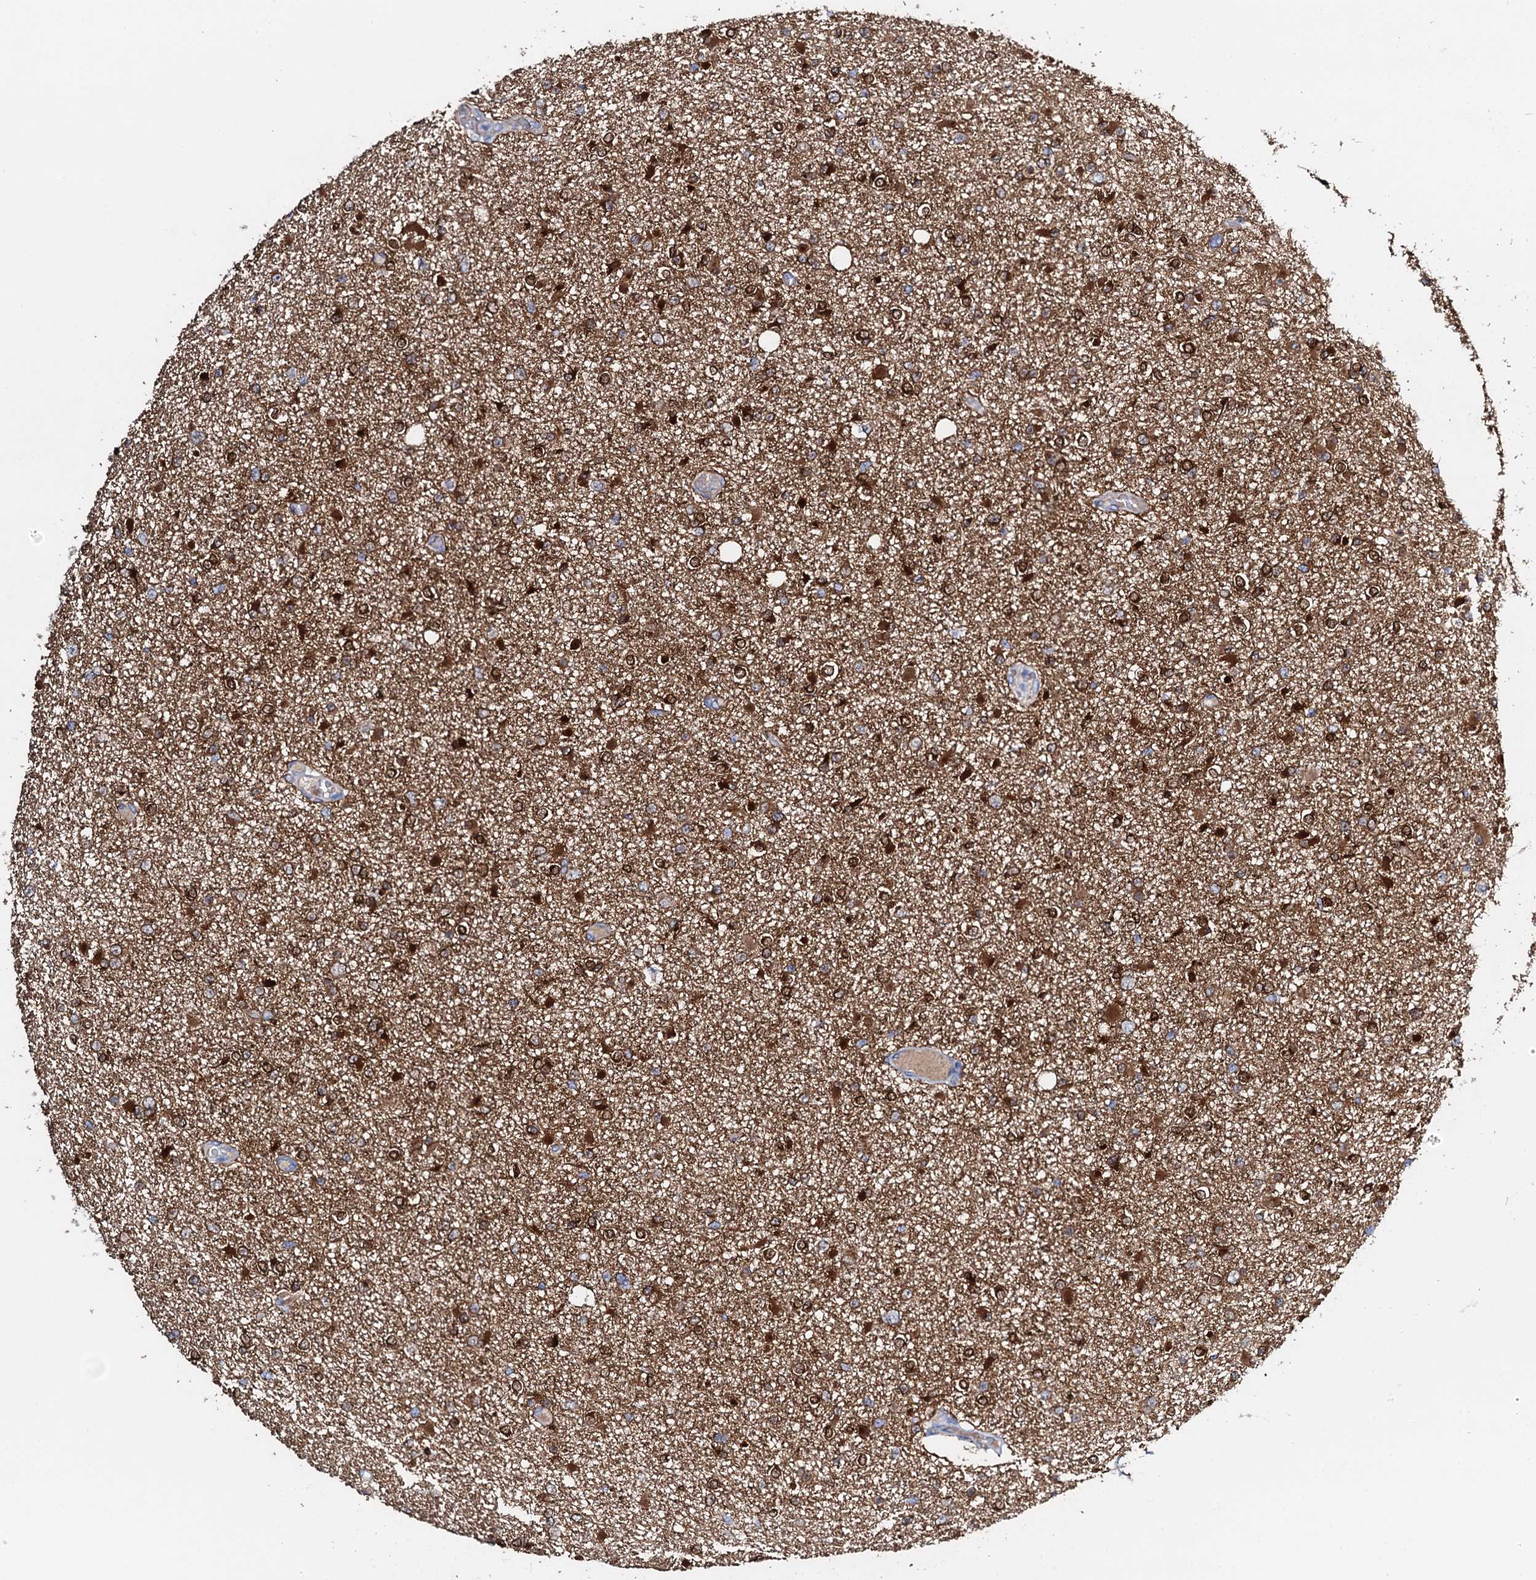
{"staining": {"intensity": "moderate", "quantity": ">75%", "location": "cytoplasmic/membranous"}, "tissue": "glioma", "cell_type": "Tumor cells", "image_type": "cancer", "snomed": [{"axis": "morphology", "description": "Glioma, malignant, Low grade"}, {"axis": "topography", "description": "Brain"}], "caption": "Immunohistochemistry image of neoplastic tissue: malignant low-grade glioma stained using IHC displays medium levels of moderate protein expression localized specifically in the cytoplasmic/membranous of tumor cells, appearing as a cytoplasmic/membranous brown color.", "gene": "AMER2", "patient": {"sex": "female", "age": 22}}